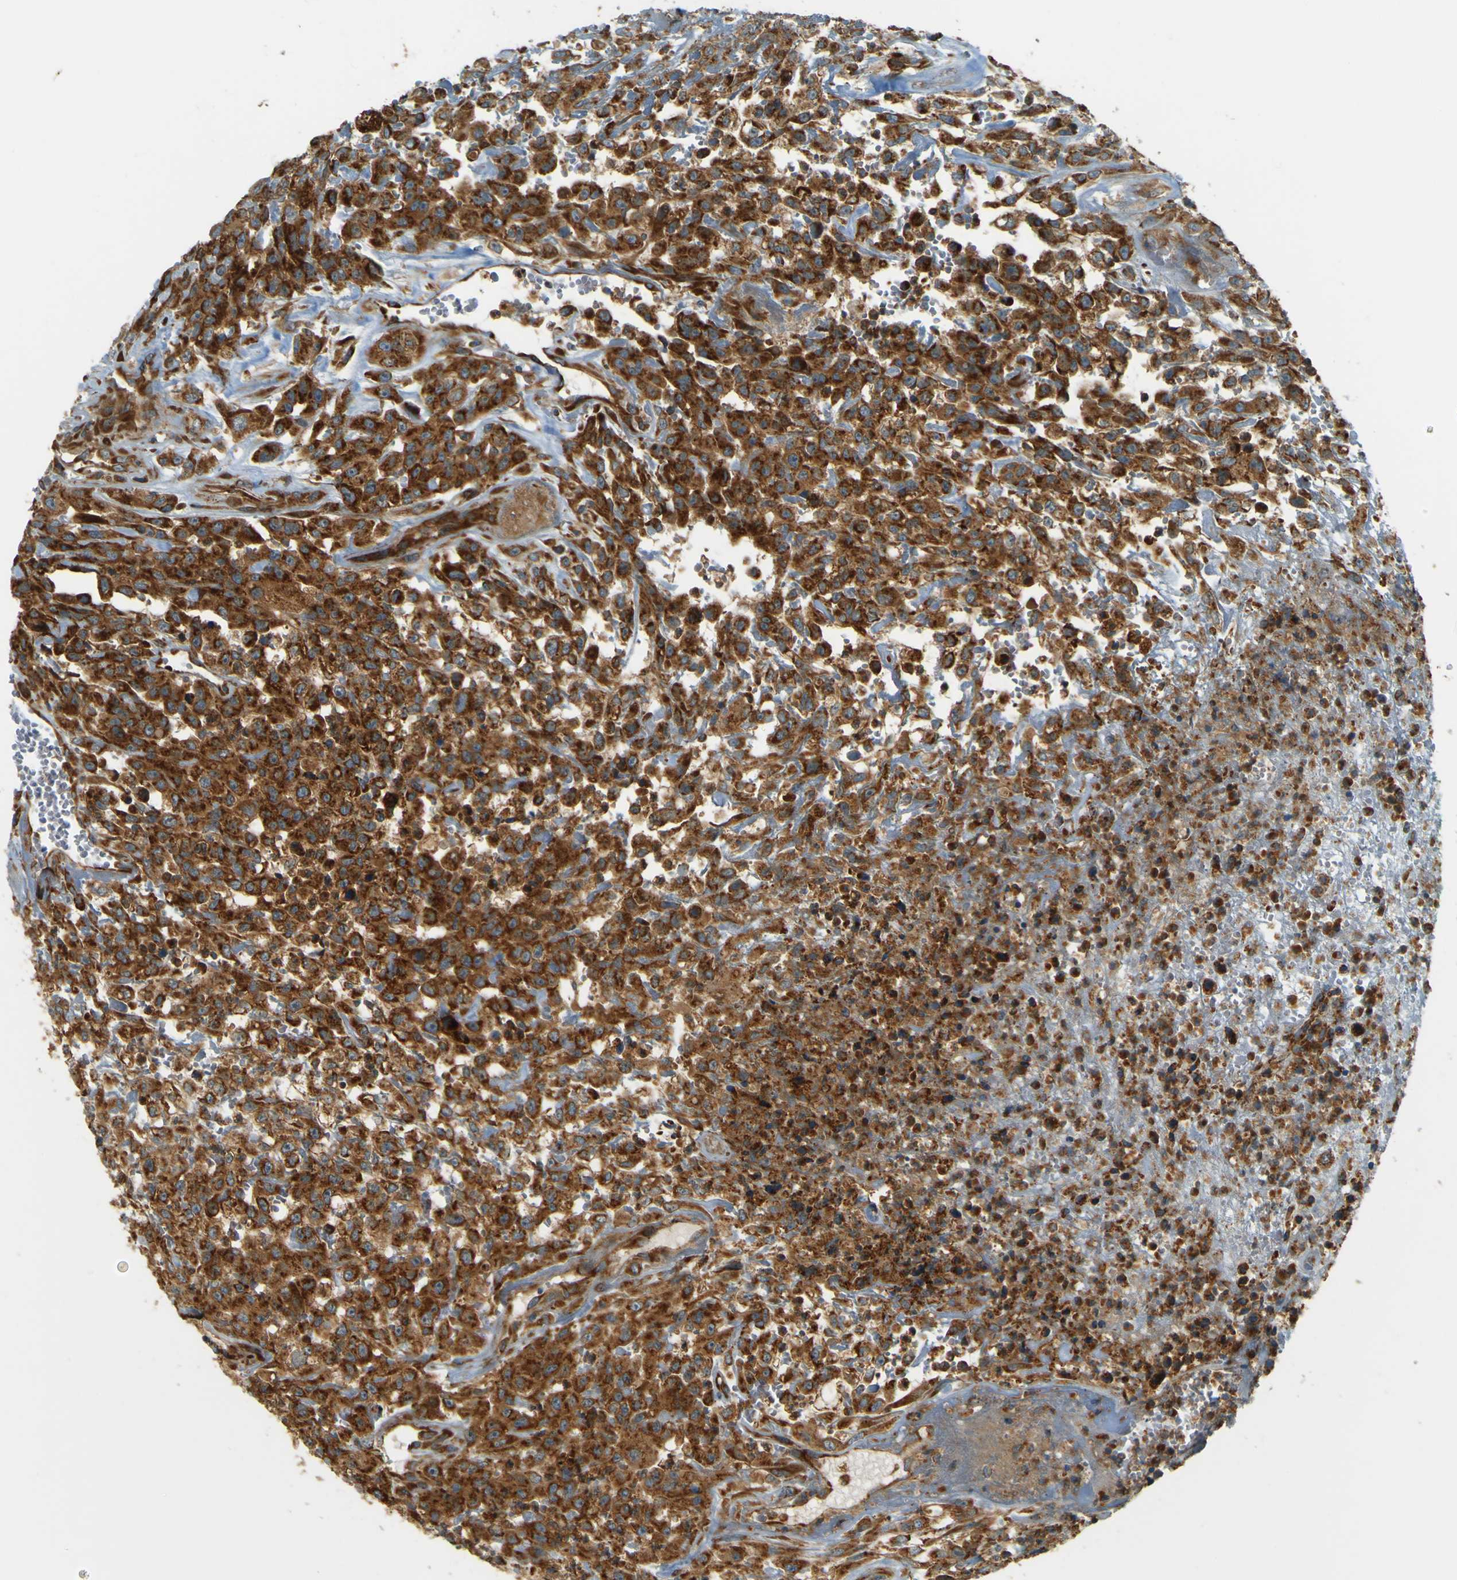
{"staining": {"intensity": "strong", "quantity": ">75%", "location": "cytoplasmic/membranous"}, "tissue": "urothelial cancer", "cell_type": "Tumor cells", "image_type": "cancer", "snomed": [{"axis": "morphology", "description": "Urothelial carcinoma, High grade"}, {"axis": "topography", "description": "Urinary bladder"}], "caption": "Urothelial cancer tissue demonstrates strong cytoplasmic/membranous positivity in approximately >75% of tumor cells, visualized by immunohistochemistry.", "gene": "DNAJC5", "patient": {"sex": "male", "age": 46}}